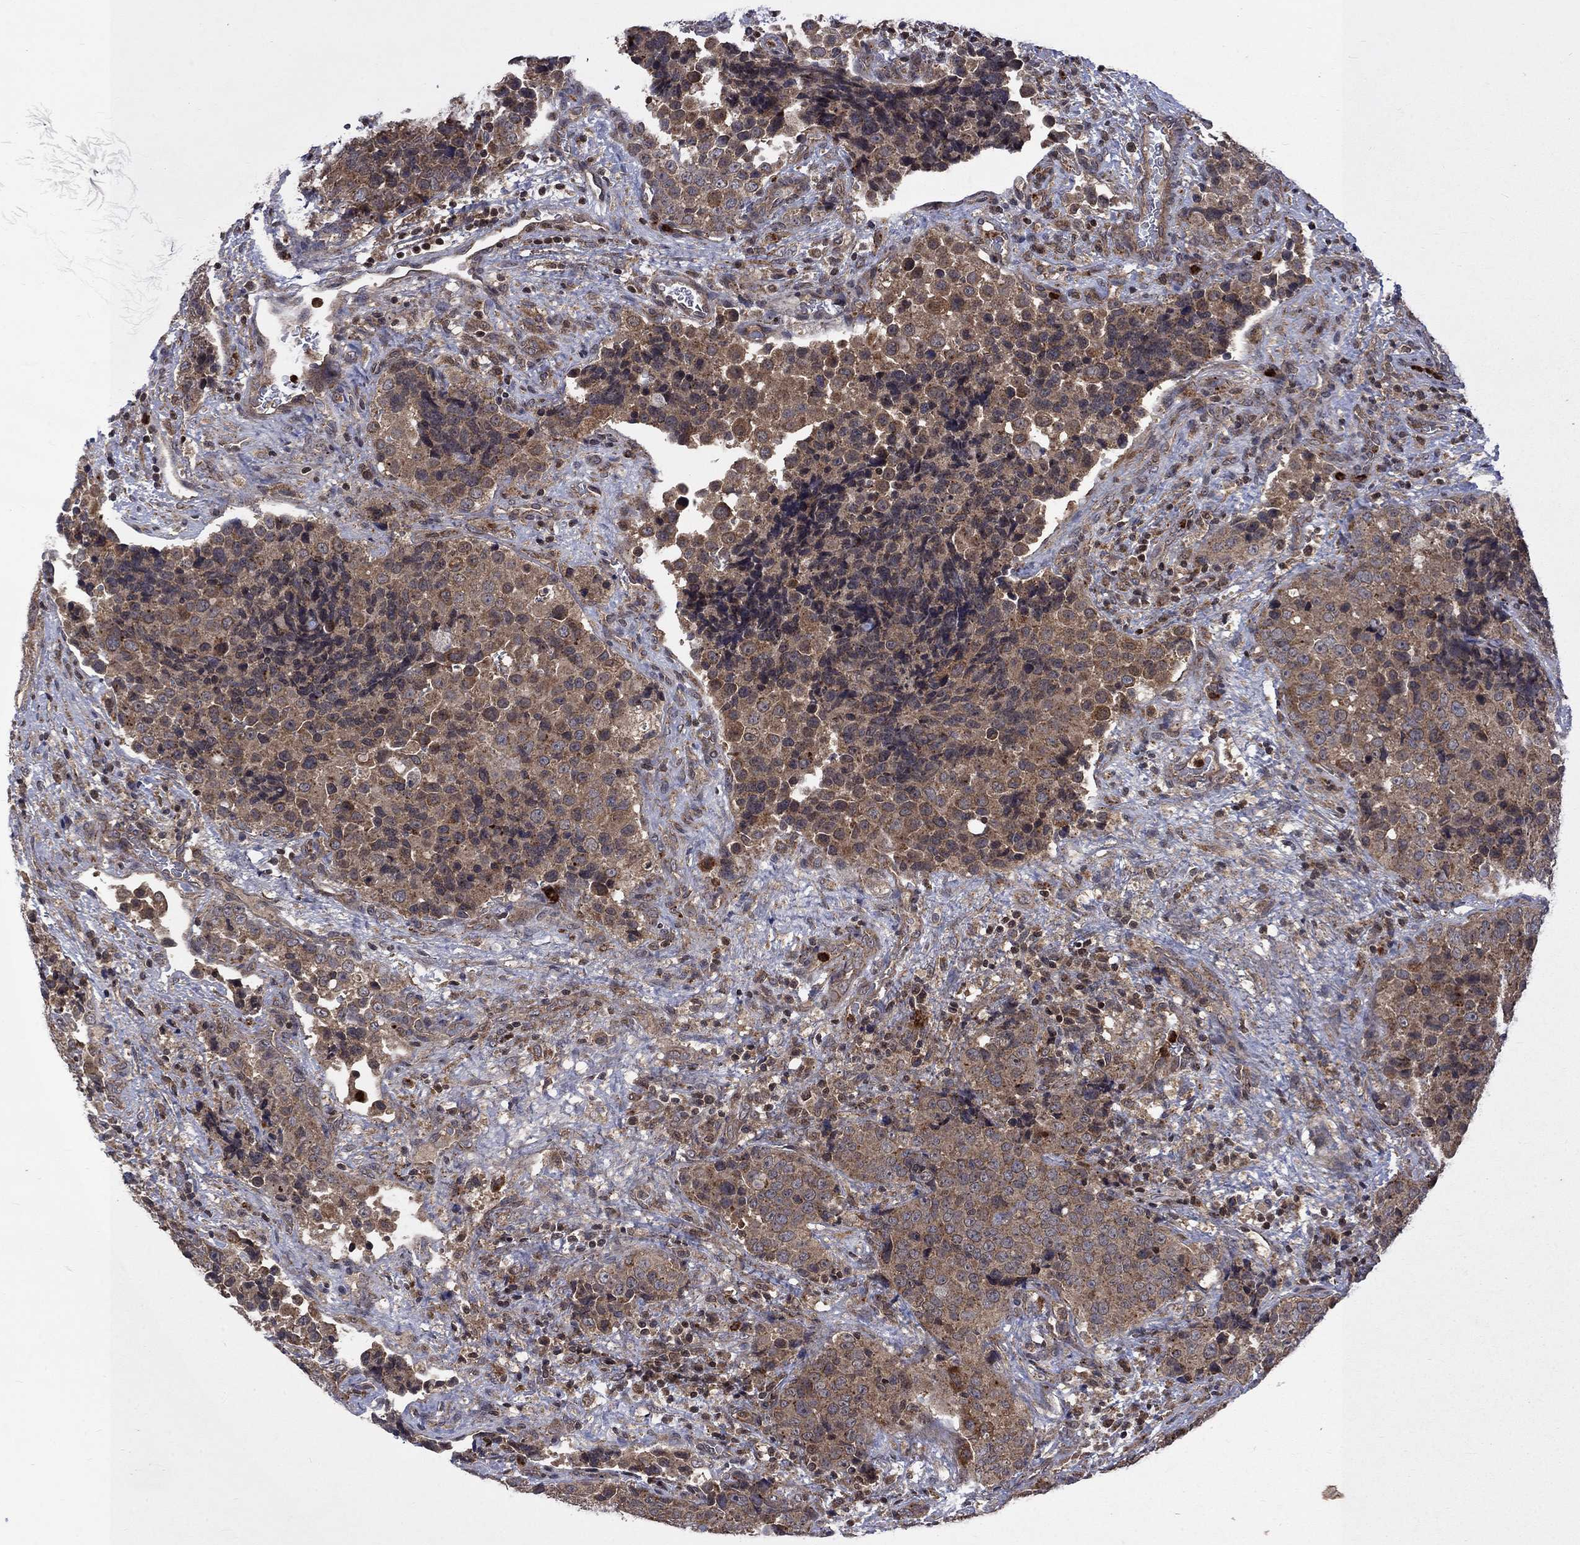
{"staining": {"intensity": "moderate", "quantity": ">75%", "location": "cytoplasmic/membranous"}, "tissue": "urothelial cancer", "cell_type": "Tumor cells", "image_type": "cancer", "snomed": [{"axis": "morphology", "description": "Urothelial carcinoma, NOS"}, {"axis": "topography", "description": "Urinary bladder"}], "caption": "IHC of urothelial cancer reveals medium levels of moderate cytoplasmic/membranous staining in about >75% of tumor cells.", "gene": "TMEM33", "patient": {"sex": "male", "age": 52}}